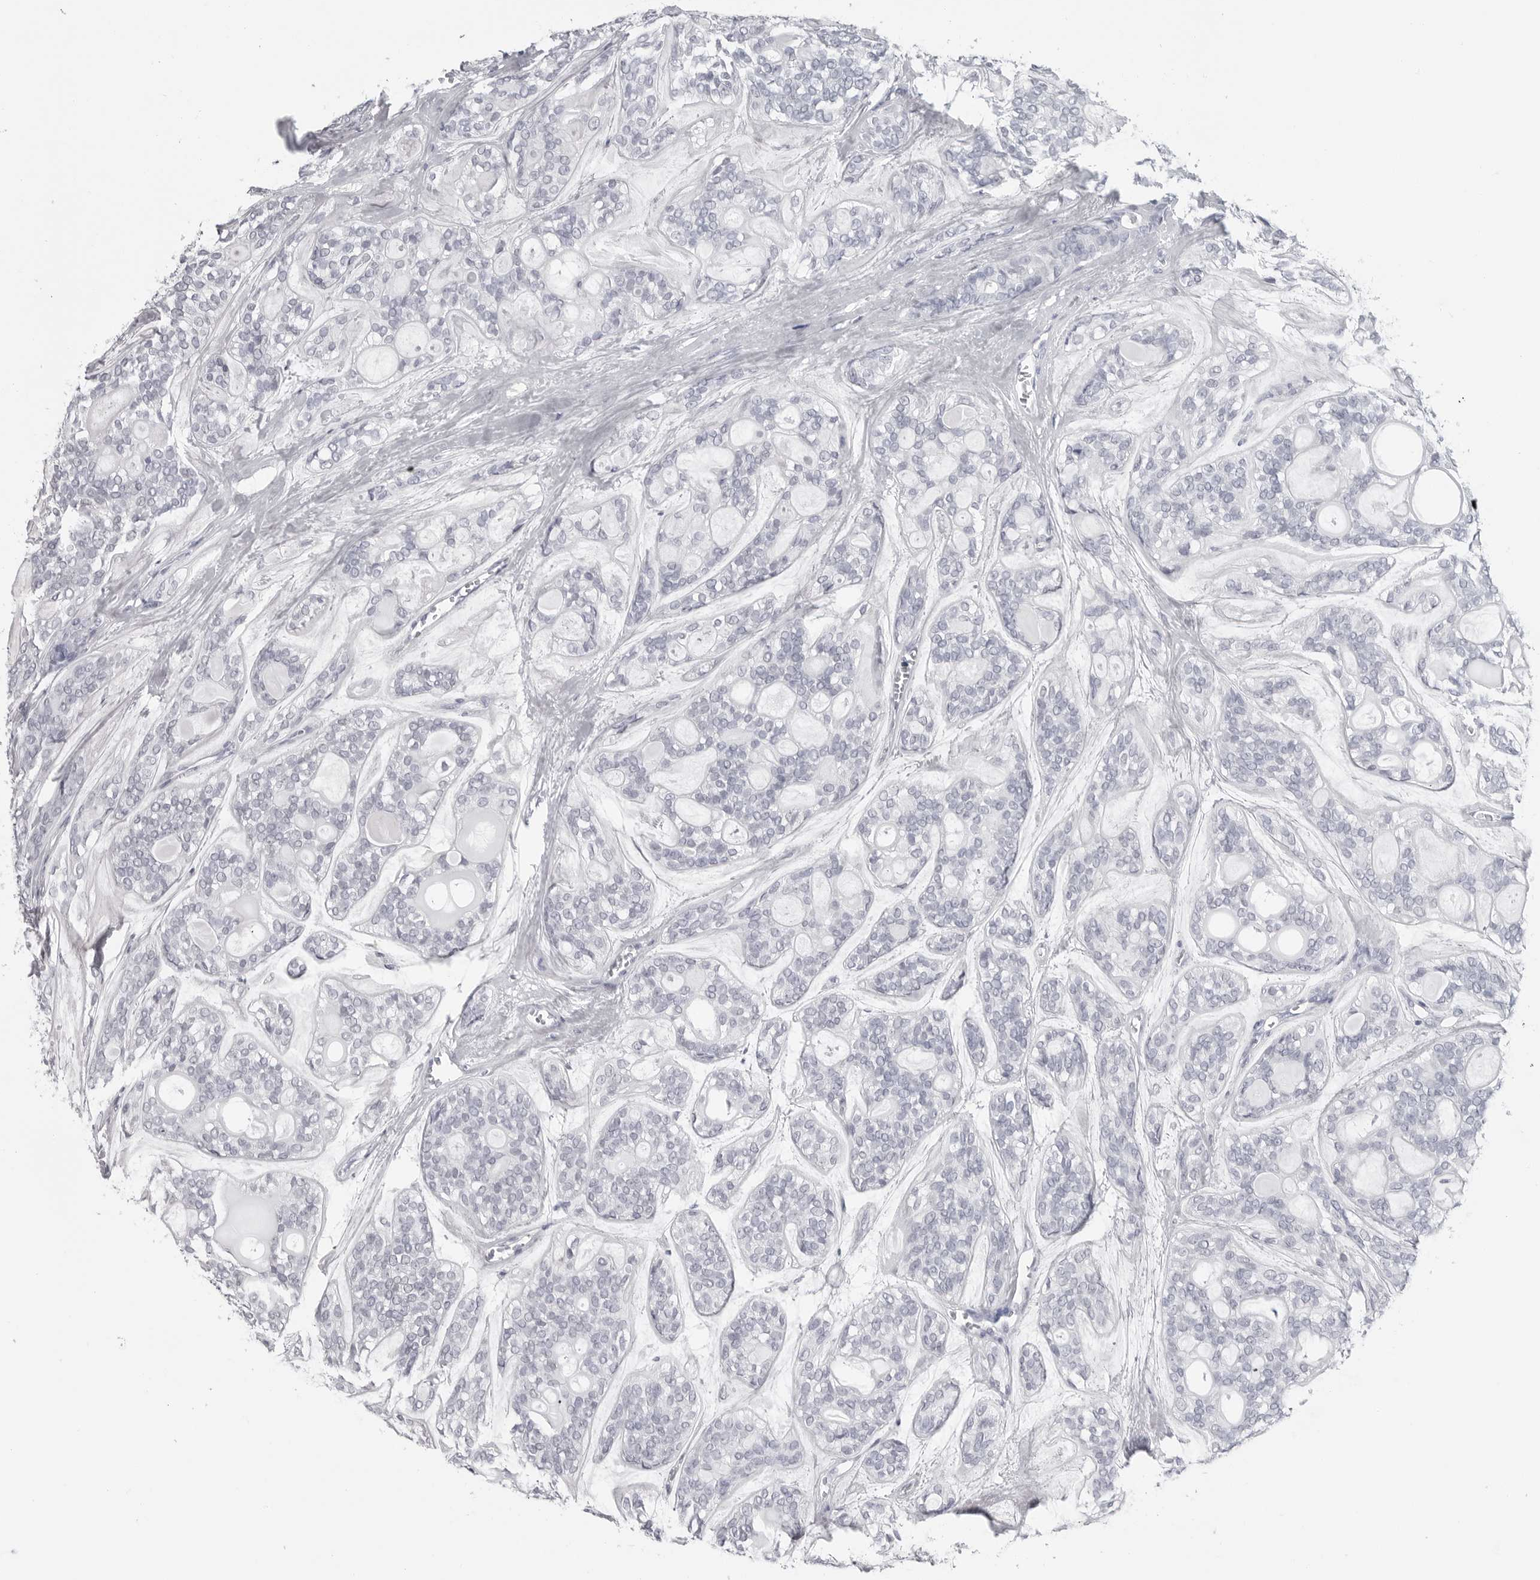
{"staining": {"intensity": "negative", "quantity": "none", "location": "none"}, "tissue": "head and neck cancer", "cell_type": "Tumor cells", "image_type": "cancer", "snomed": [{"axis": "morphology", "description": "Adenocarcinoma, NOS"}, {"axis": "topography", "description": "Head-Neck"}], "caption": "Immunohistochemical staining of head and neck adenocarcinoma exhibits no significant positivity in tumor cells. (Brightfield microscopy of DAB immunohistochemistry (IHC) at high magnification).", "gene": "PGA3", "patient": {"sex": "male", "age": 66}}